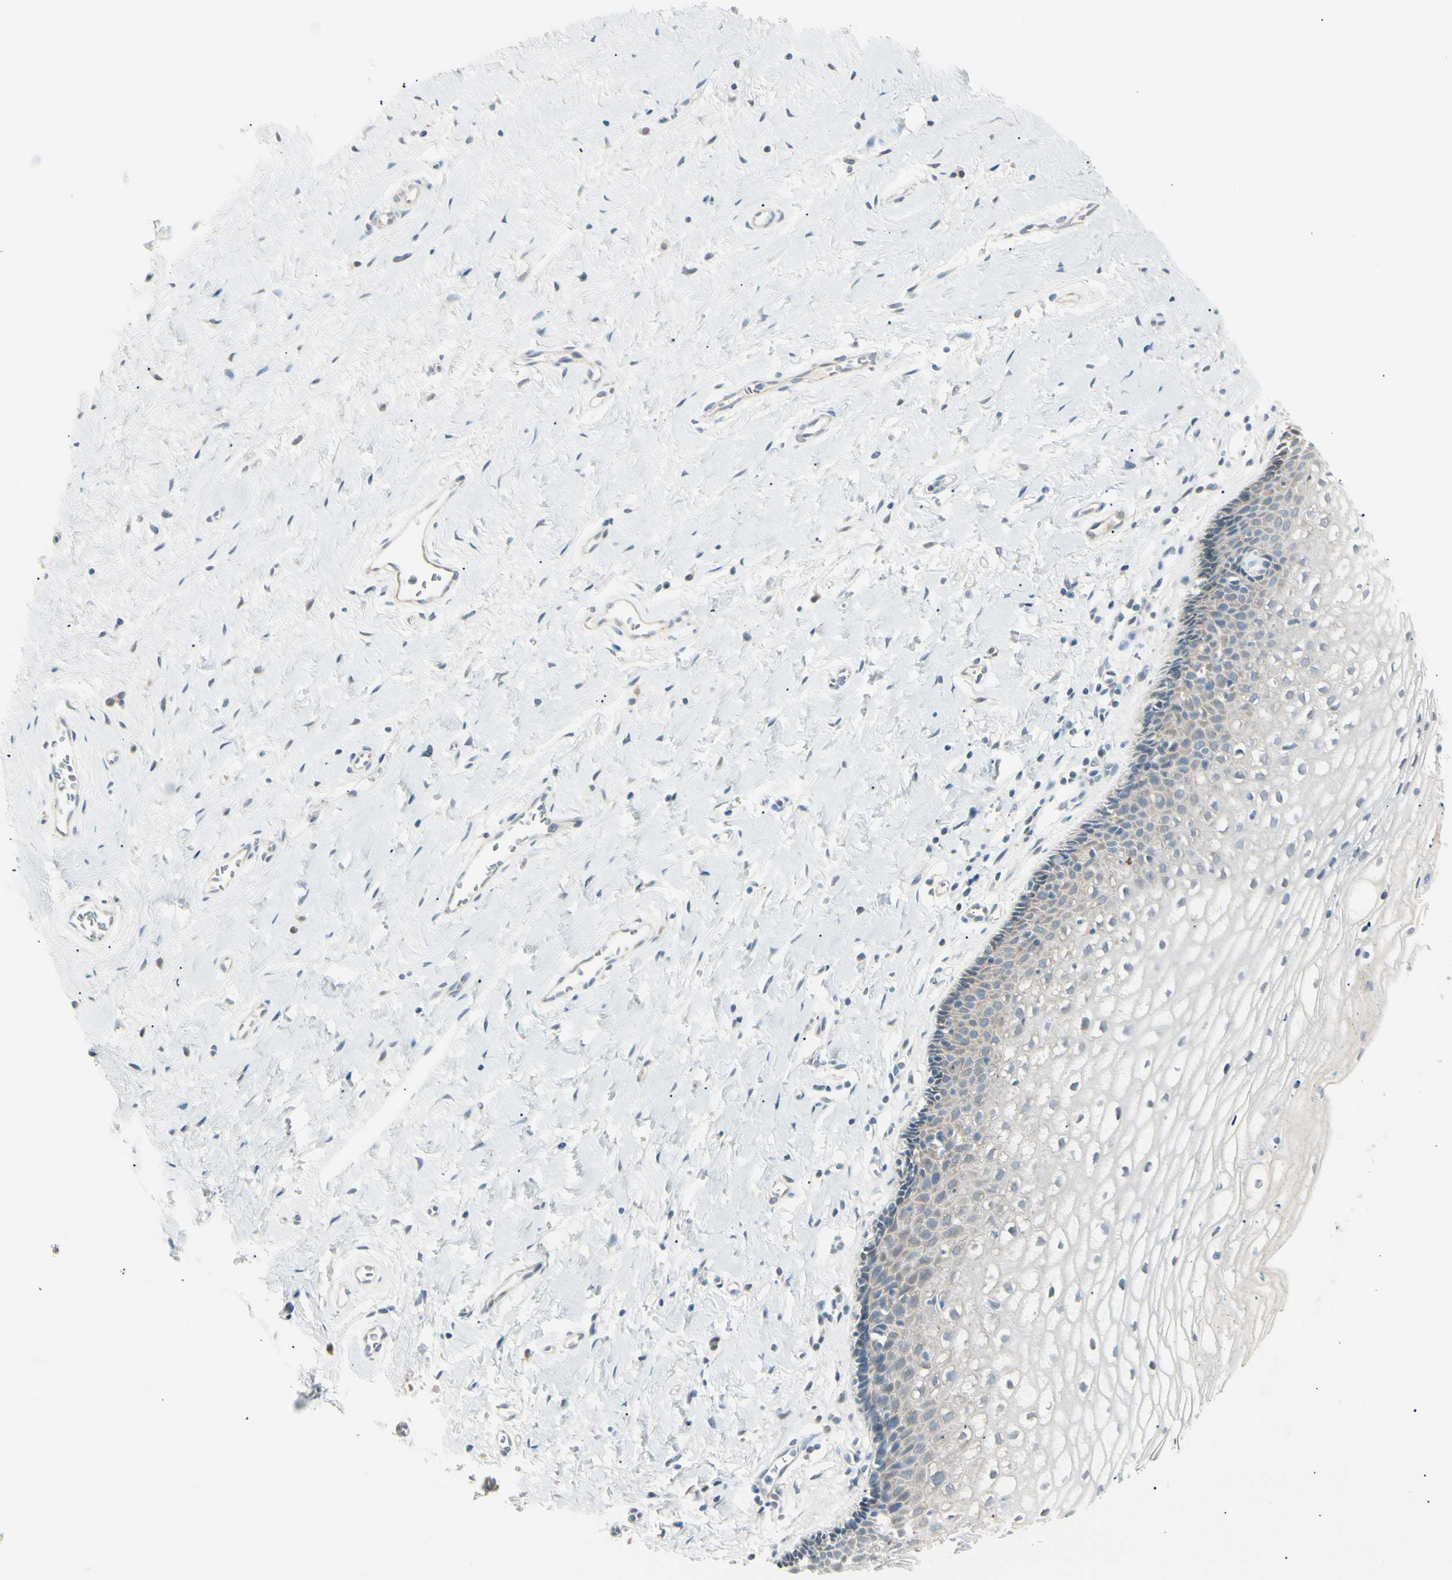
{"staining": {"intensity": "negative", "quantity": "none", "location": "none"}, "tissue": "vagina", "cell_type": "Squamous epithelial cells", "image_type": "normal", "snomed": [{"axis": "morphology", "description": "Normal tissue, NOS"}, {"axis": "topography", "description": "Soft tissue"}, {"axis": "topography", "description": "Vagina"}], "caption": "DAB (3,3'-diaminobenzidine) immunohistochemical staining of normal vagina demonstrates no significant positivity in squamous epithelial cells.", "gene": "LHPP", "patient": {"sex": "female", "age": 61}}